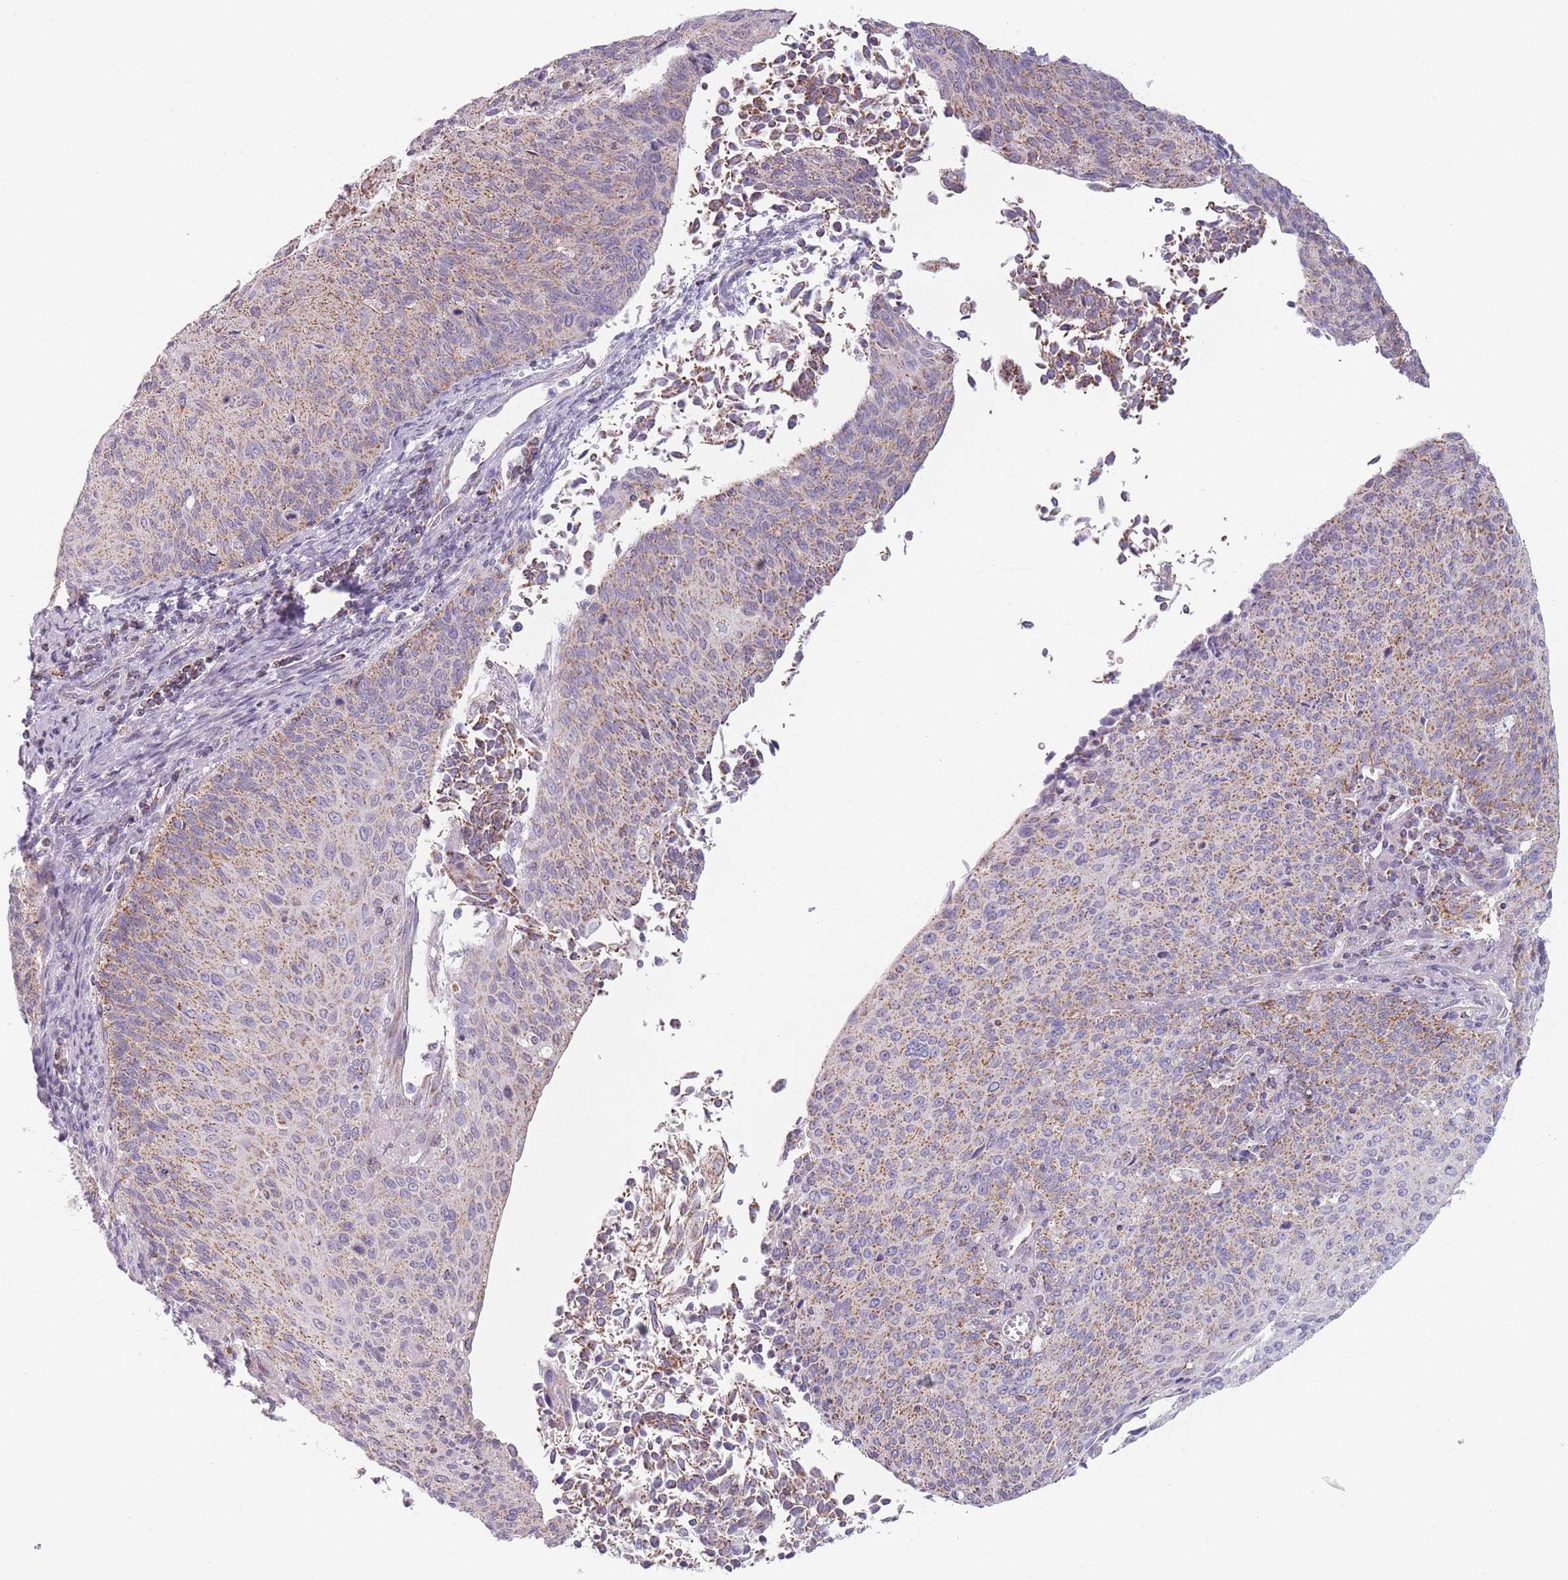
{"staining": {"intensity": "weak", "quantity": ">75%", "location": "cytoplasmic/membranous"}, "tissue": "cervical cancer", "cell_type": "Tumor cells", "image_type": "cancer", "snomed": [{"axis": "morphology", "description": "Squamous cell carcinoma, NOS"}, {"axis": "topography", "description": "Cervix"}], "caption": "Immunohistochemical staining of cervical cancer demonstrates weak cytoplasmic/membranous protein expression in approximately >75% of tumor cells. The staining was performed using DAB to visualize the protein expression in brown, while the nuclei were stained in blue with hematoxylin (Magnification: 20x).", "gene": "DCHS1", "patient": {"sex": "female", "age": 55}}